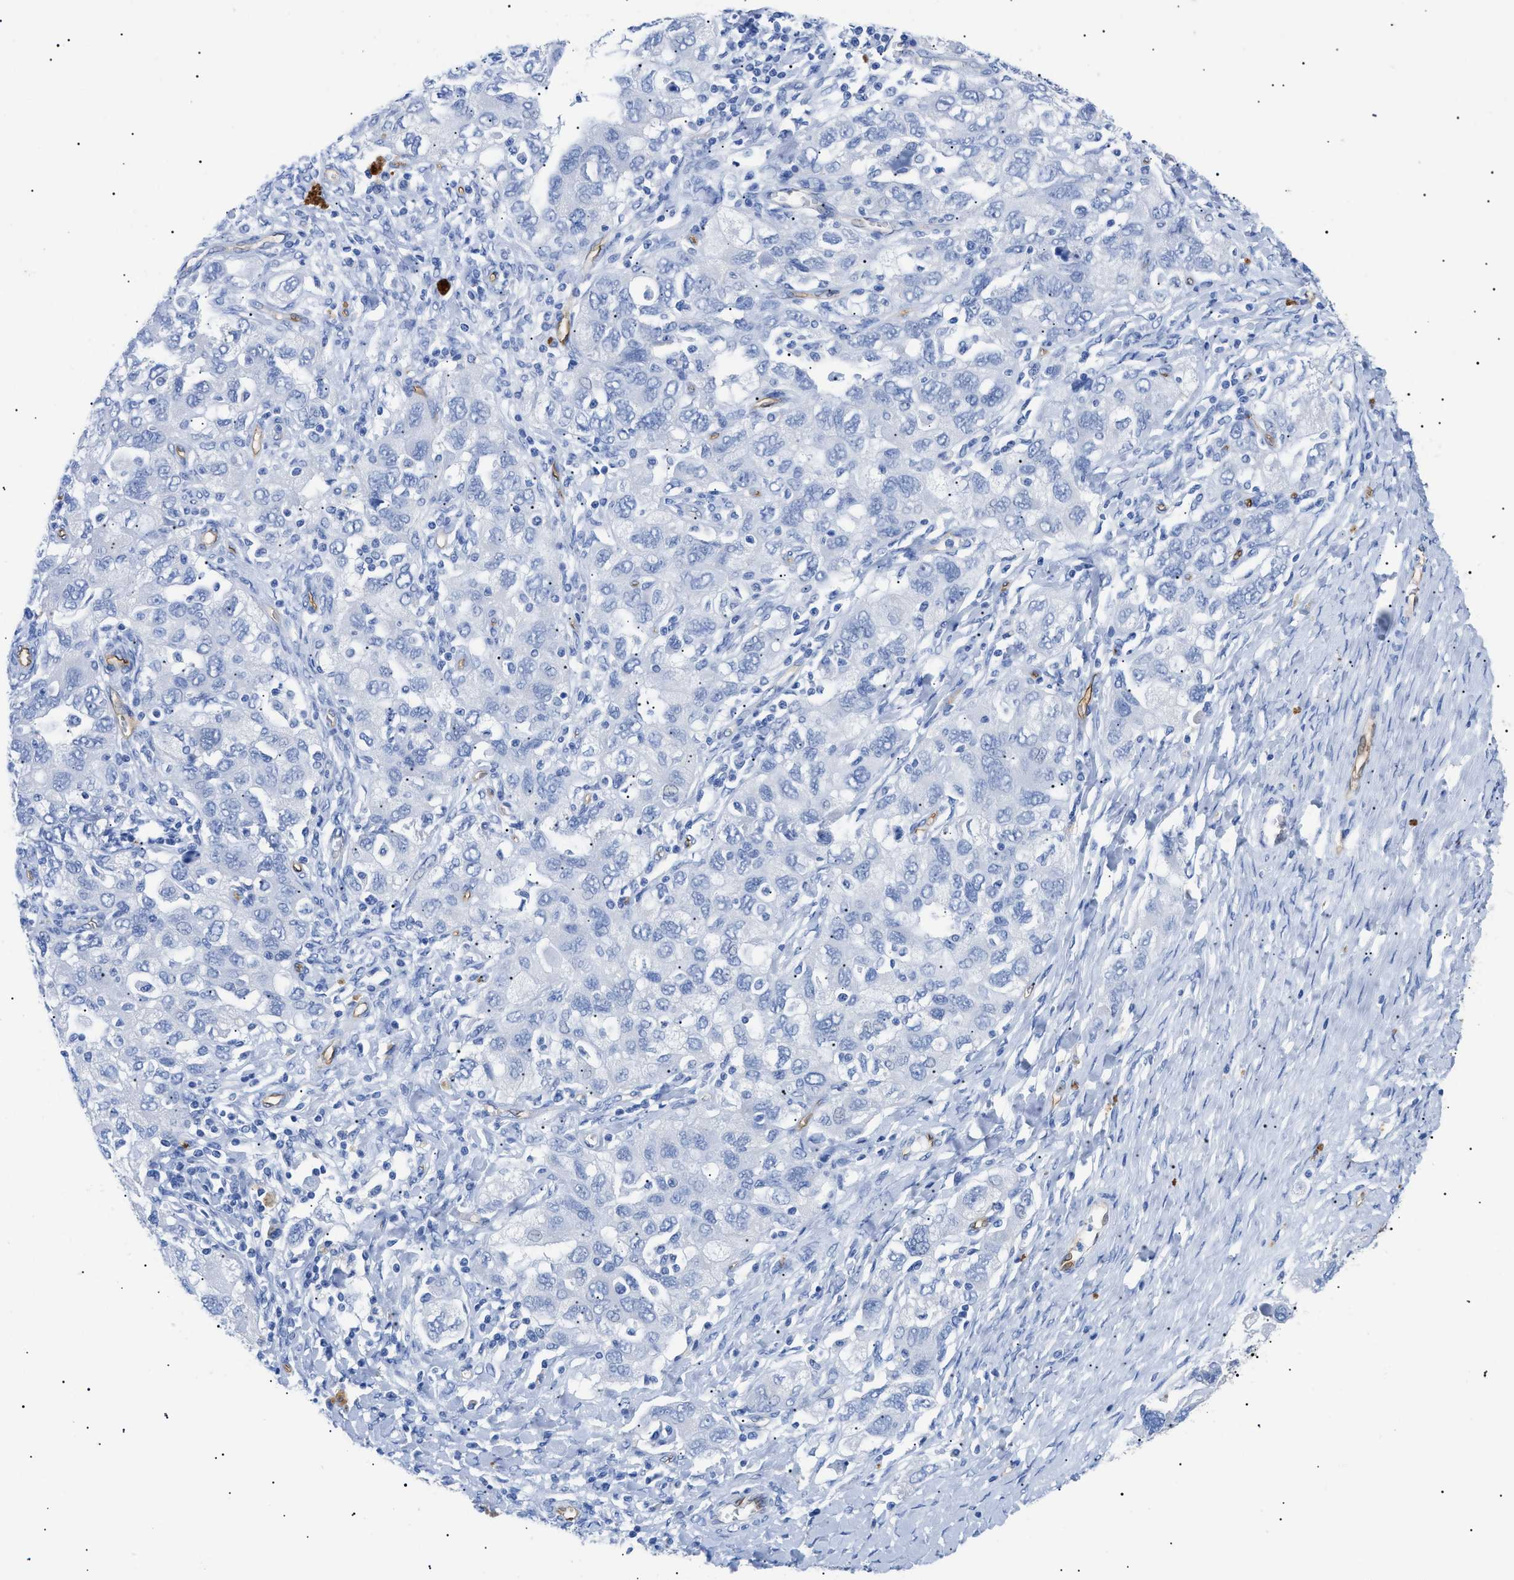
{"staining": {"intensity": "negative", "quantity": "none", "location": "none"}, "tissue": "ovarian cancer", "cell_type": "Tumor cells", "image_type": "cancer", "snomed": [{"axis": "morphology", "description": "Carcinoma, NOS"}, {"axis": "morphology", "description": "Cystadenocarcinoma, serous, NOS"}, {"axis": "topography", "description": "Ovary"}], "caption": "Tumor cells show no significant protein expression in ovarian cancer (serous cystadenocarcinoma).", "gene": "PODXL", "patient": {"sex": "female", "age": 69}}